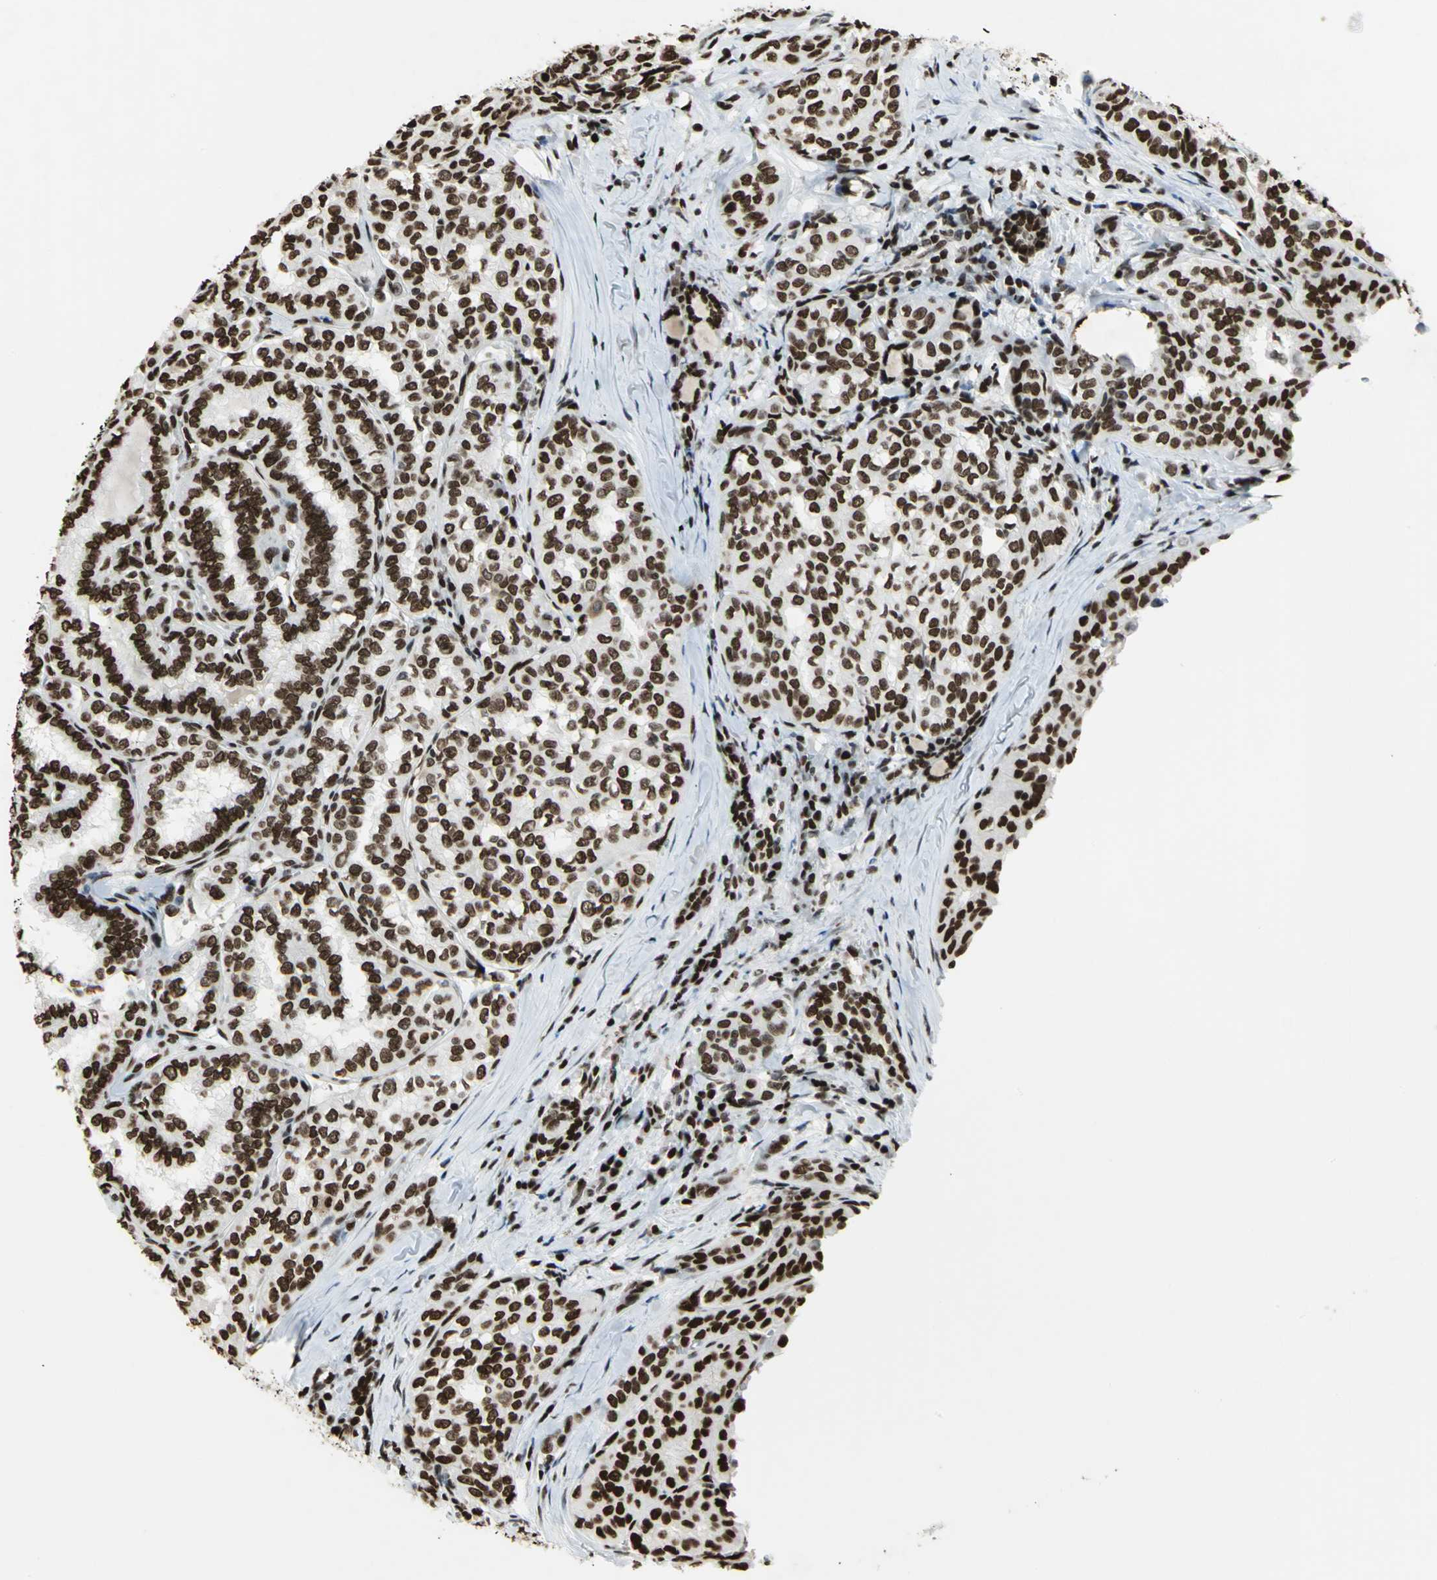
{"staining": {"intensity": "strong", "quantity": ">75%", "location": "nuclear"}, "tissue": "thyroid cancer", "cell_type": "Tumor cells", "image_type": "cancer", "snomed": [{"axis": "morphology", "description": "Papillary adenocarcinoma, NOS"}, {"axis": "topography", "description": "Thyroid gland"}], "caption": "The image shows staining of thyroid papillary adenocarcinoma, revealing strong nuclear protein positivity (brown color) within tumor cells.", "gene": "HMGB1", "patient": {"sex": "female", "age": 30}}